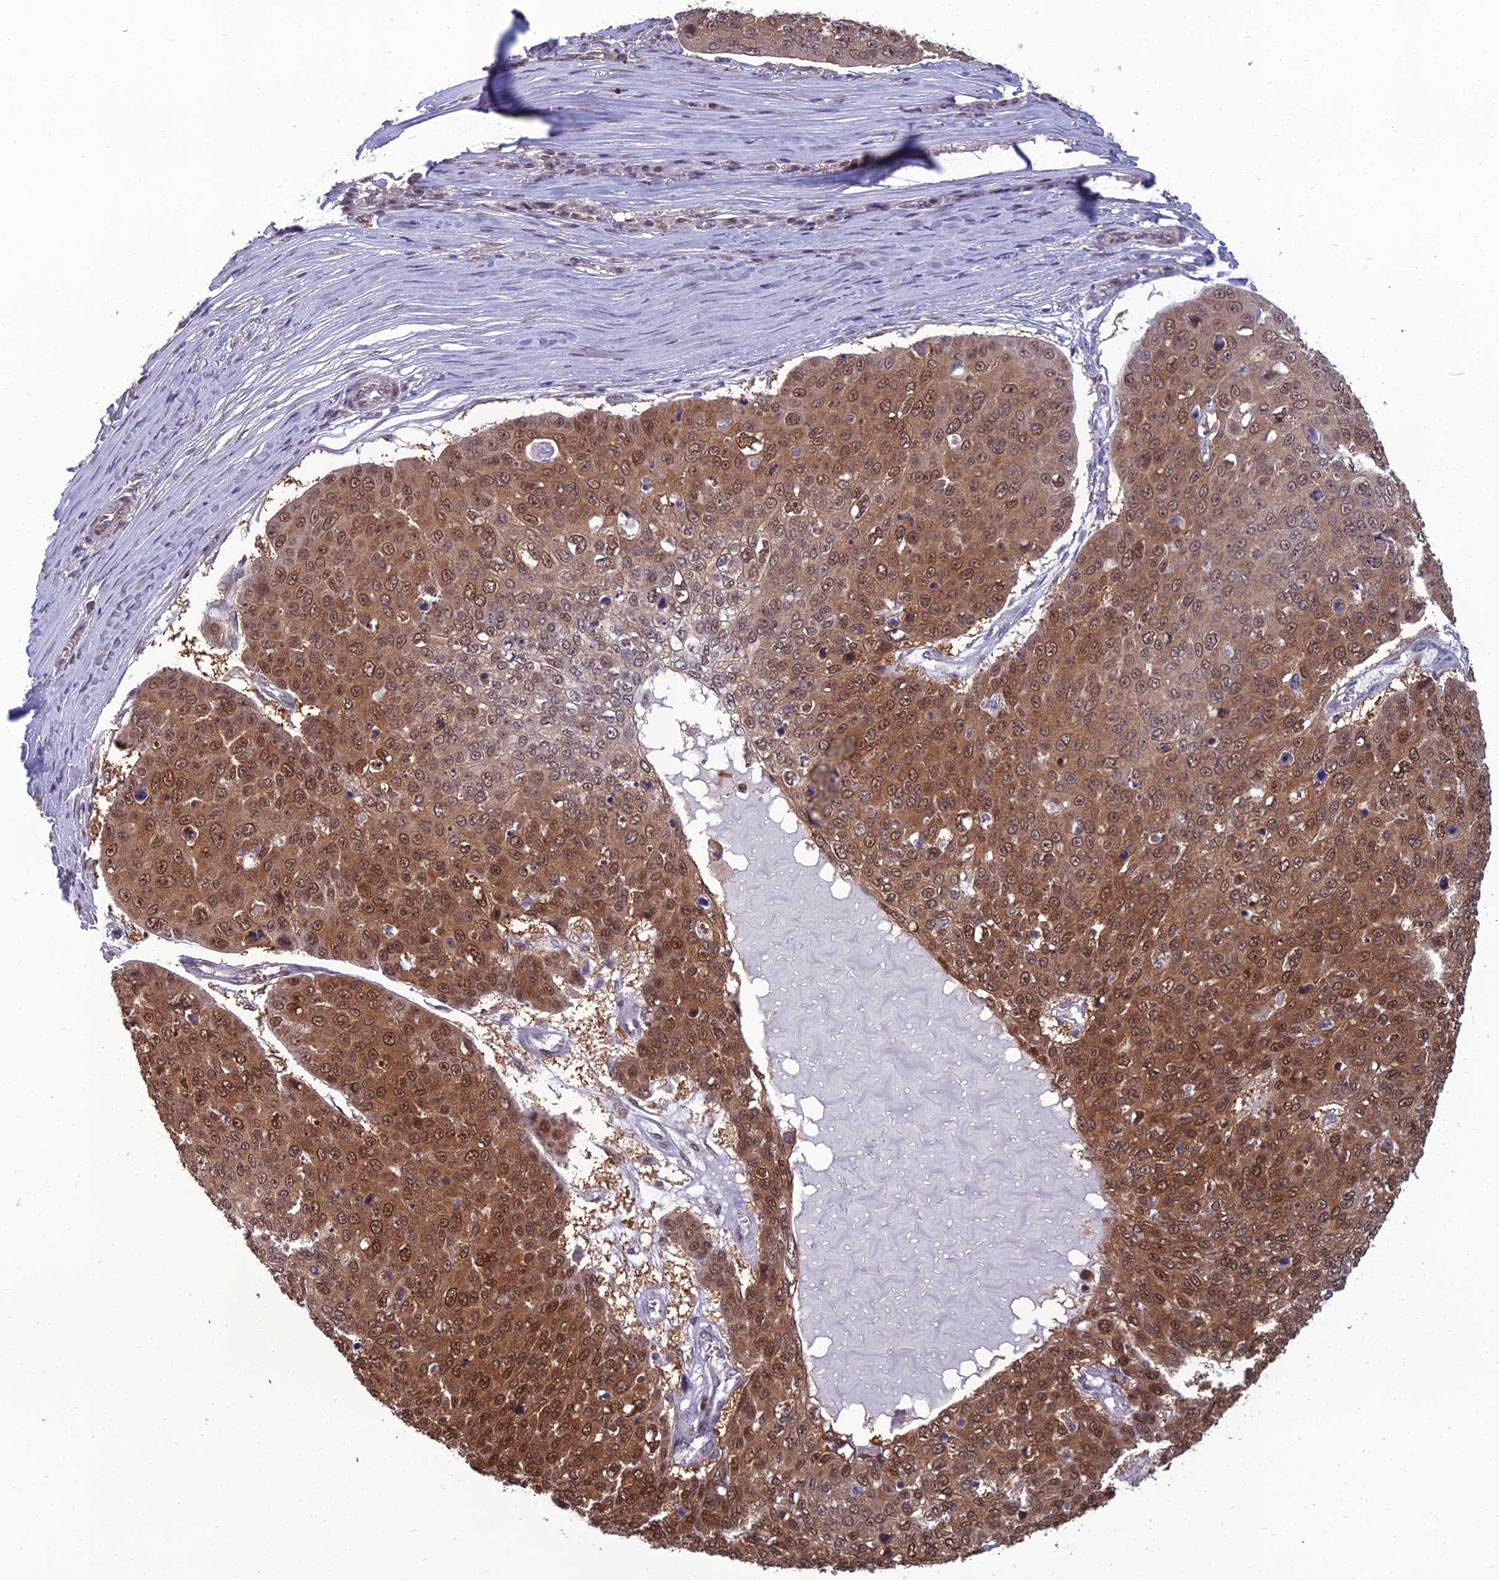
{"staining": {"intensity": "moderate", "quantity": ">75%", "location": "cytoplasmic/membranous,nuclear"}, "tissue": "skin cancer", "cell_type": "Tumor cells", "image_type": "cancer", "snomed": [{"axis": "morphology", "description": "Squamous cell carcinoma, NOS"}, {"axis": "topography", "description": "Skin"}], "caption": "Human skin cancer (squamous cell carcinoma) stained with a brown dye displays moderate cytoplasmic/membranous and nuclear positive positivity in approximately >75% of tumor cells.", "gene": "NR4A3", "patient": {"sex": "male", "age": 71}}